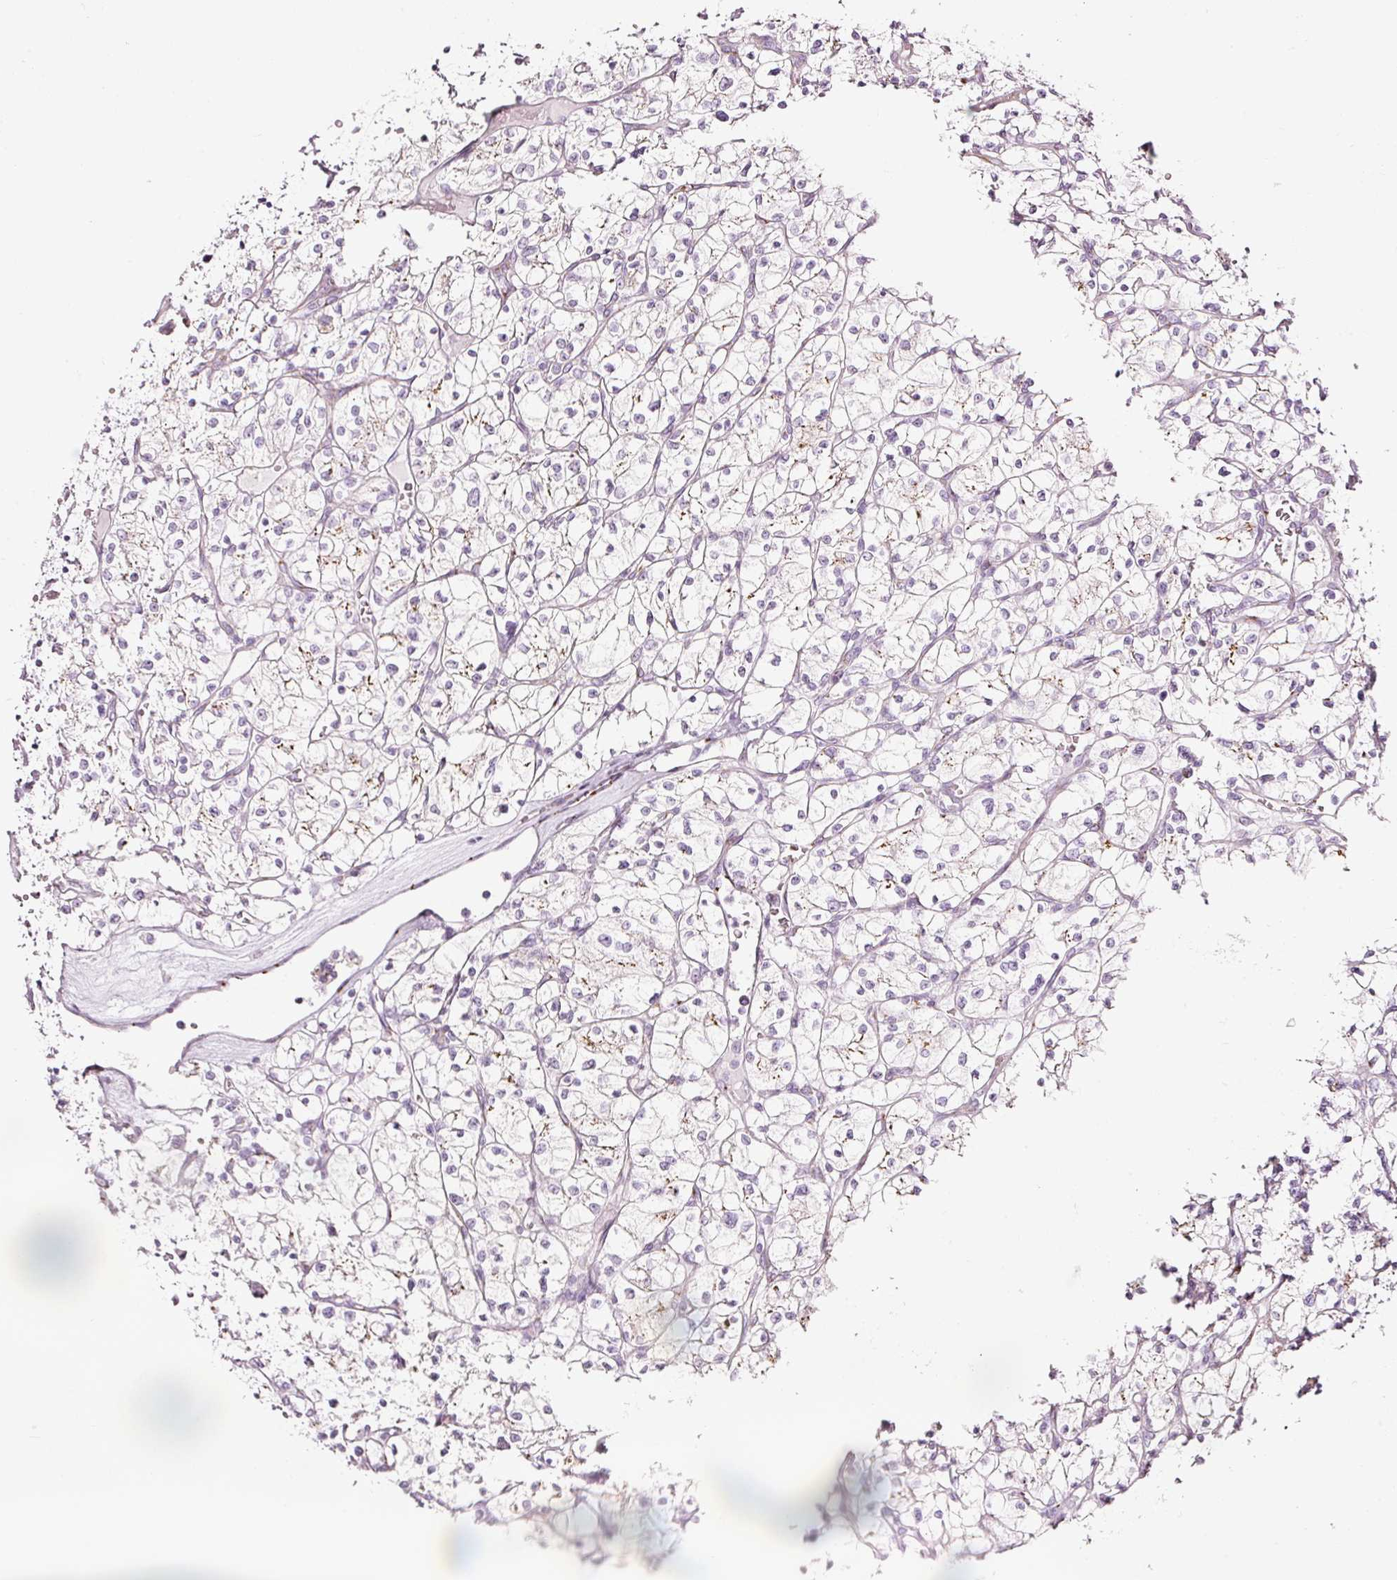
{"staining": {"intensity": "moderate", "quantity": "<25%", "location": "cytoplasmic/membranous"}, "tissue": "renal cancer", "cell_type": "Tumor cells", "image_type": "cancer", "snomed": [{"axis": "morphology", "description": "Adenocarcinoma, NOS"}, {"axis": "topography", "description": "Kidney"}], "caption": "Brown immunohistochemical staining in human renal cancer (adenocarcinoma) shows moderate cytoplasmic/membranous positivity in about <25% of tumor cells.", "gene": "SDF4", "patient": {"sex": "female", "age": 64}}